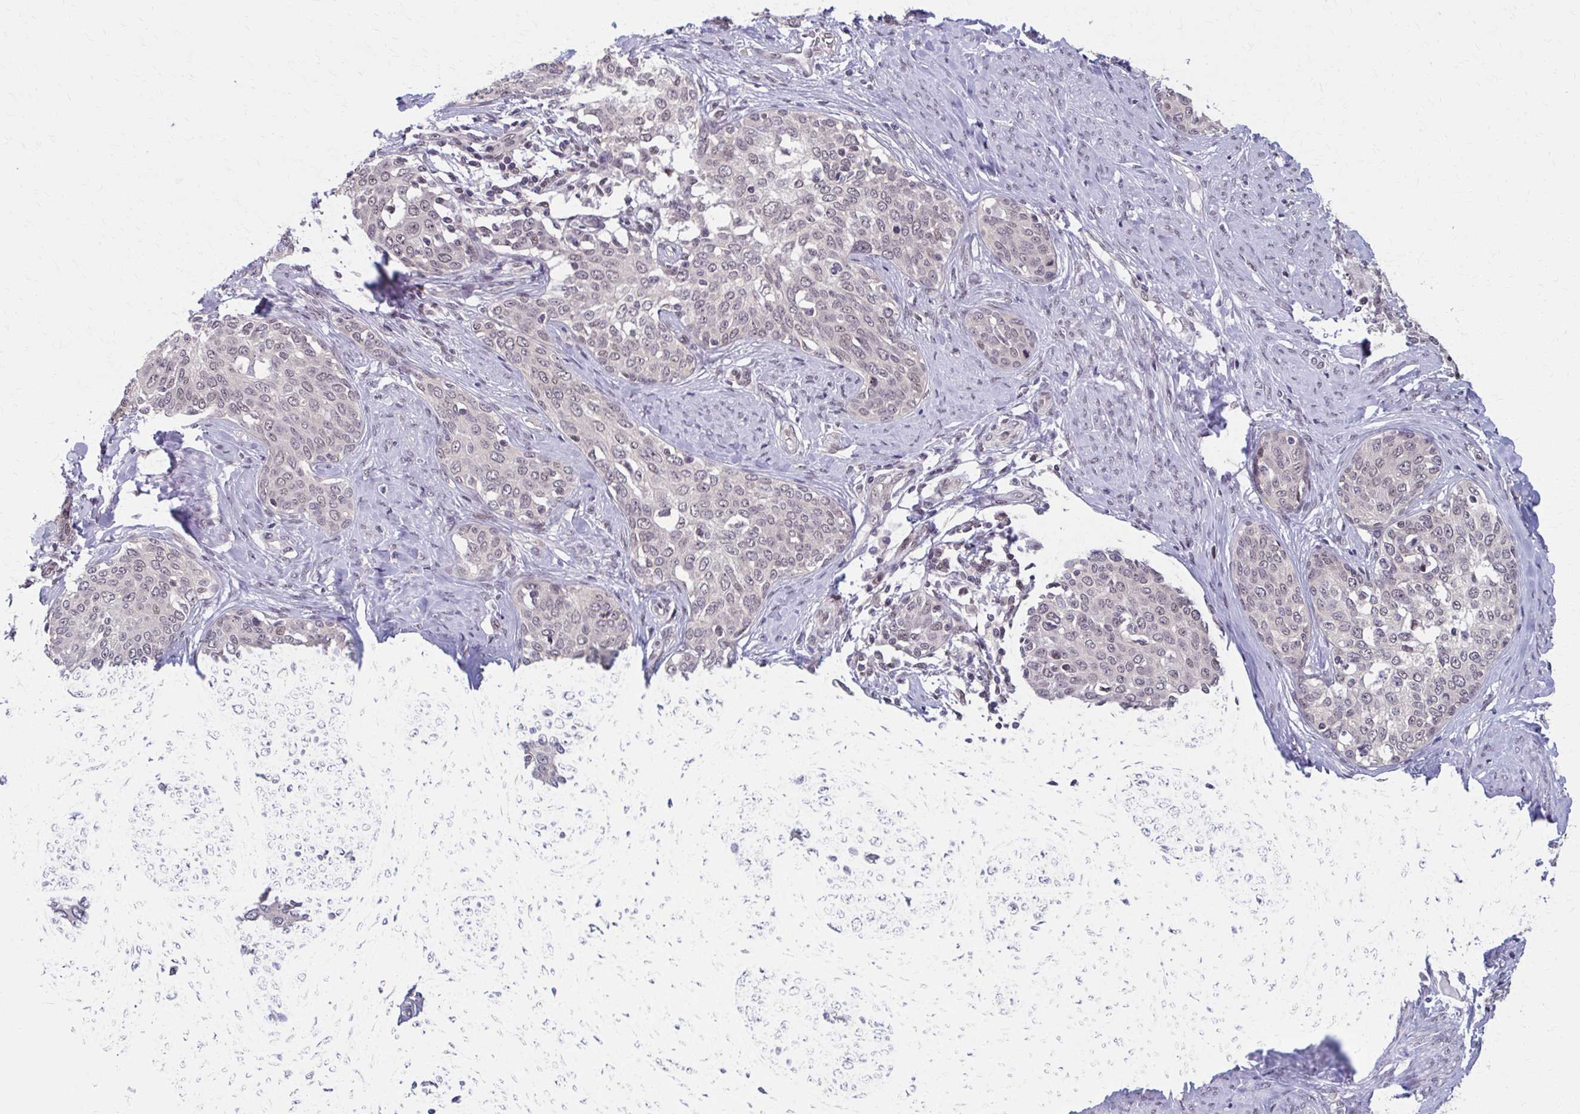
{"staining": {"intensity": "weak", "quantity": "25%-75%", "location": "nuclear"}, "tissue": "cervical cancer", "cell_type": "Tumor cells", "image_type": "cancer", "snomed": [{"axis": "morphology", "description": "Squamous cell carcinoma, NOS"}, {"axis": "morphology", "description": "Adenocarcinoma, NOS"}, {"axis": "topography", "description": "Cervix"}], "caption": "DAB immunohistochemical staining of squamous cell carcinoma (cervical) shows weak nuclear protein staining in approximately 25%-75% of tumor cells.", "gene": "SETBP1", "patient": {"sex": "female", "age": 52}}